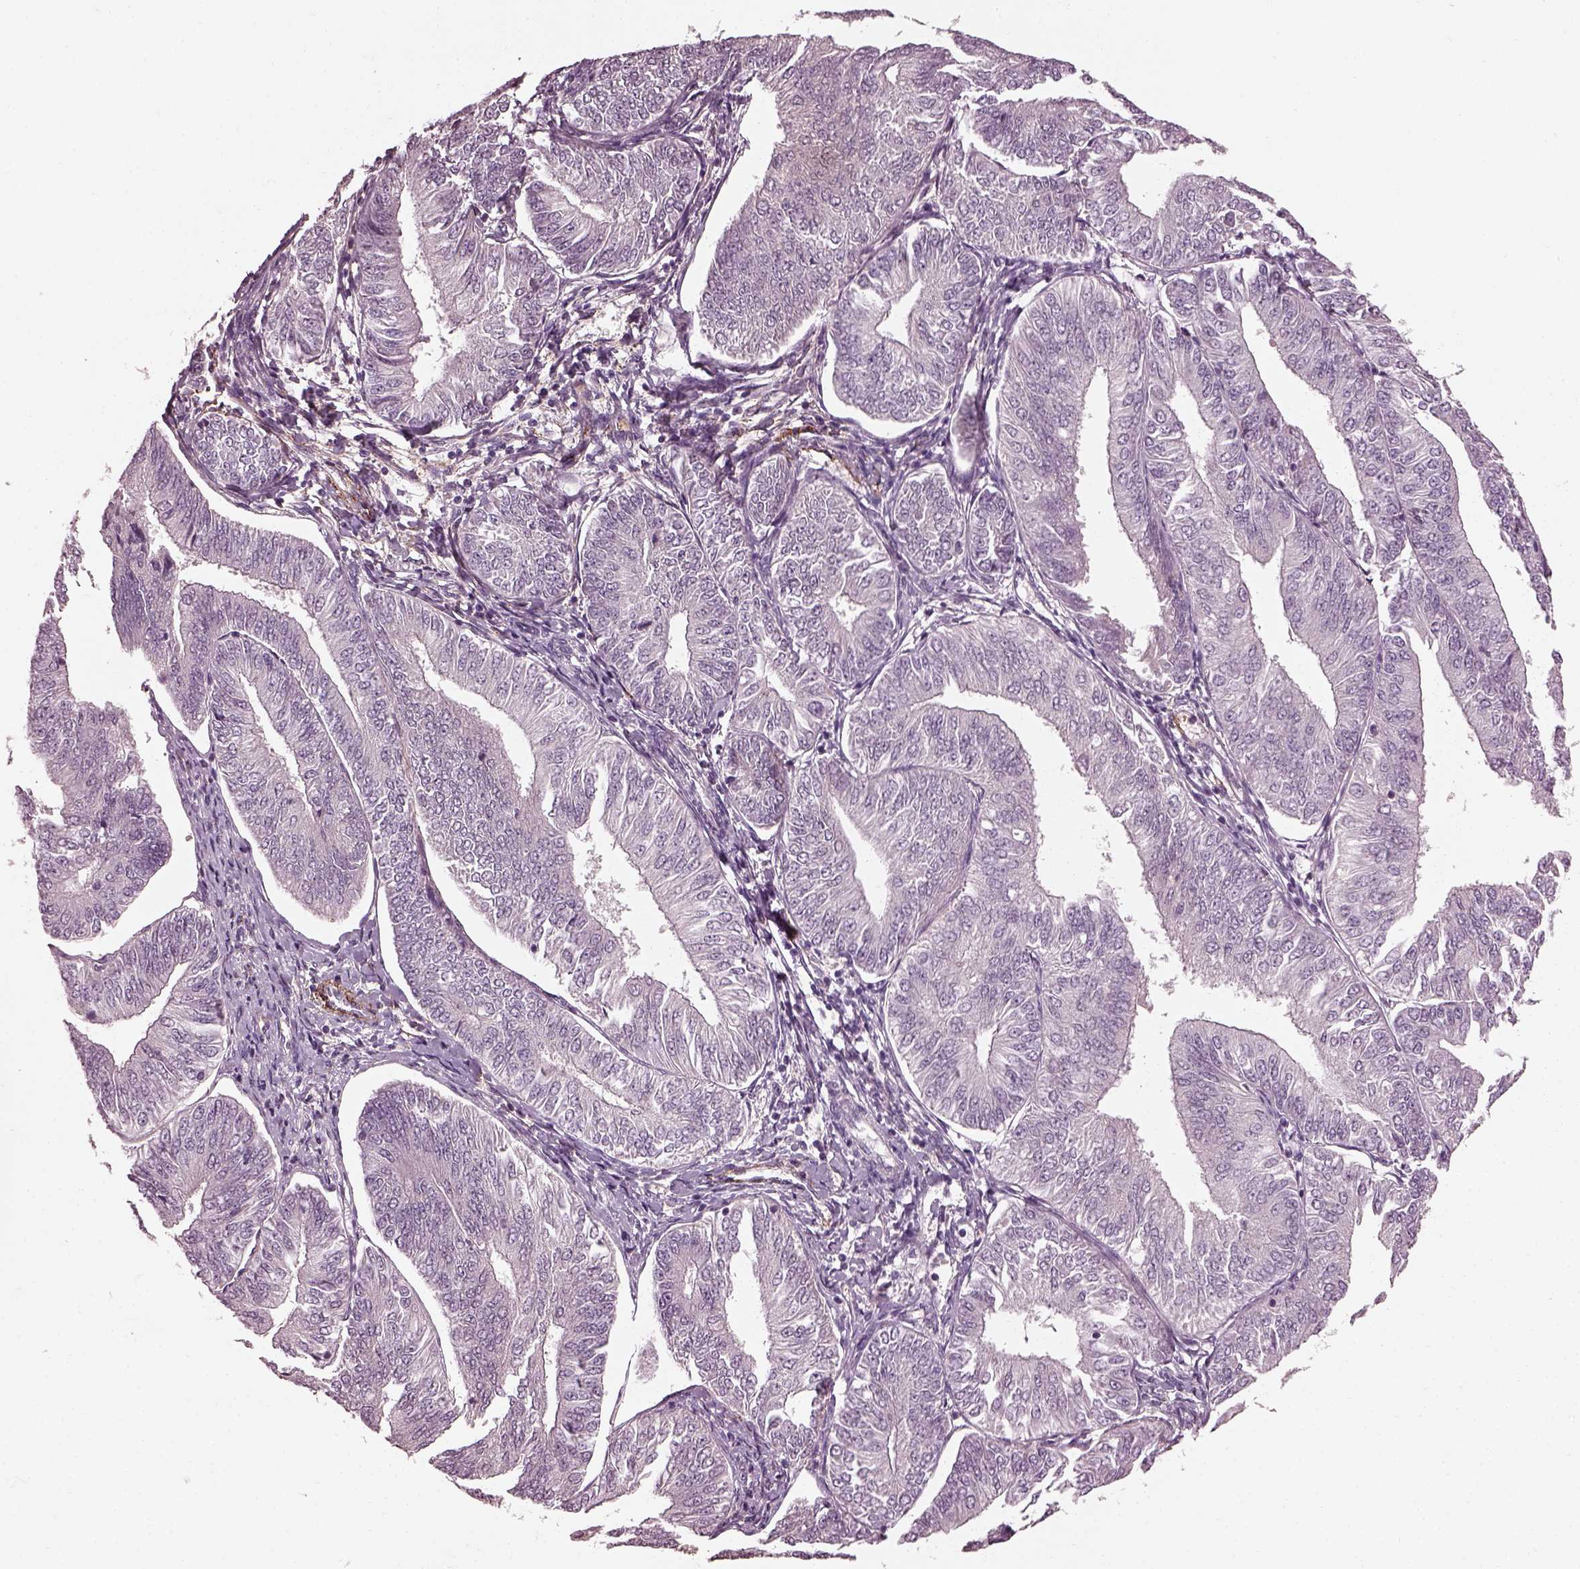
{"staining": {"intensity": "negative", "quantity": "none", "location": "none"}, "tissue": "endometrial cancer", "cell_type": "Tumor cells", "image_type": "cancer", "snomed": [{"axis": "morphology", "description": "Adenocarcinoma, NOS"}, {"axis": "topography", "description": "Endometrium"}], "caption": "An immunohistochemistry micrograph of endometrial adenocarcinoma is shown. There is no staining in tumor cells of endometrial adenocarcinoma.", "gene": "EFEMP1", "patient": {"sex": "female", "age": 58}}